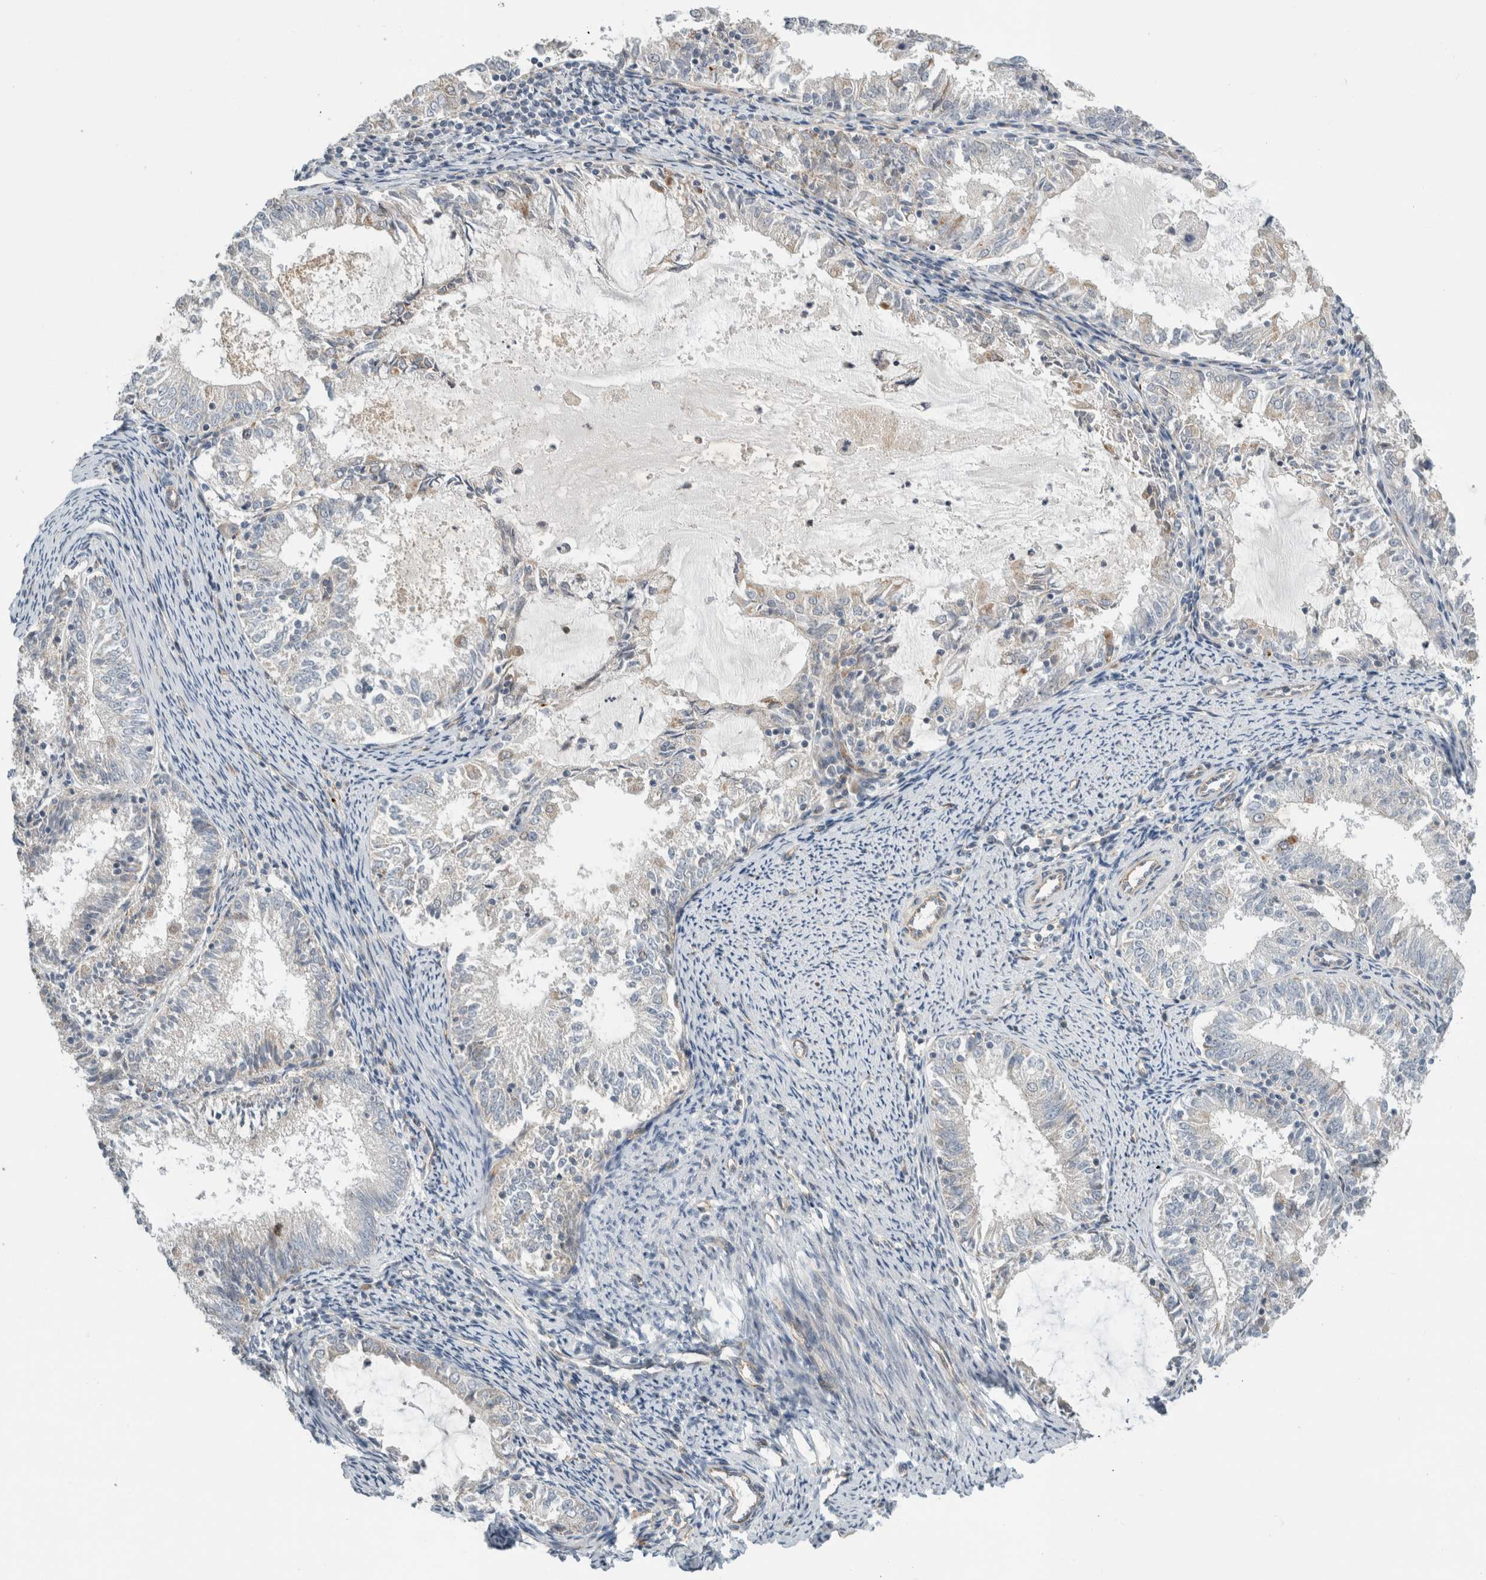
{"staining": {"intensity": "negative", "quantity": "none", "location": "none"}, "tissue": "endometrial cancer", "cell_type": "Tumor cells", "image_type": "cancer", "snomed": [{"axis": "morphology", "description": "Adenocarcinoma, NOS"}, {"axis": "topography", "description": "Endometrium"}], "caption": "Protein analysis of endometrial adenocarcinoma reveals no significant expression in tumor cells.", "gene": "KPNA5", "patient": {"sex": "female", "age": 57}}